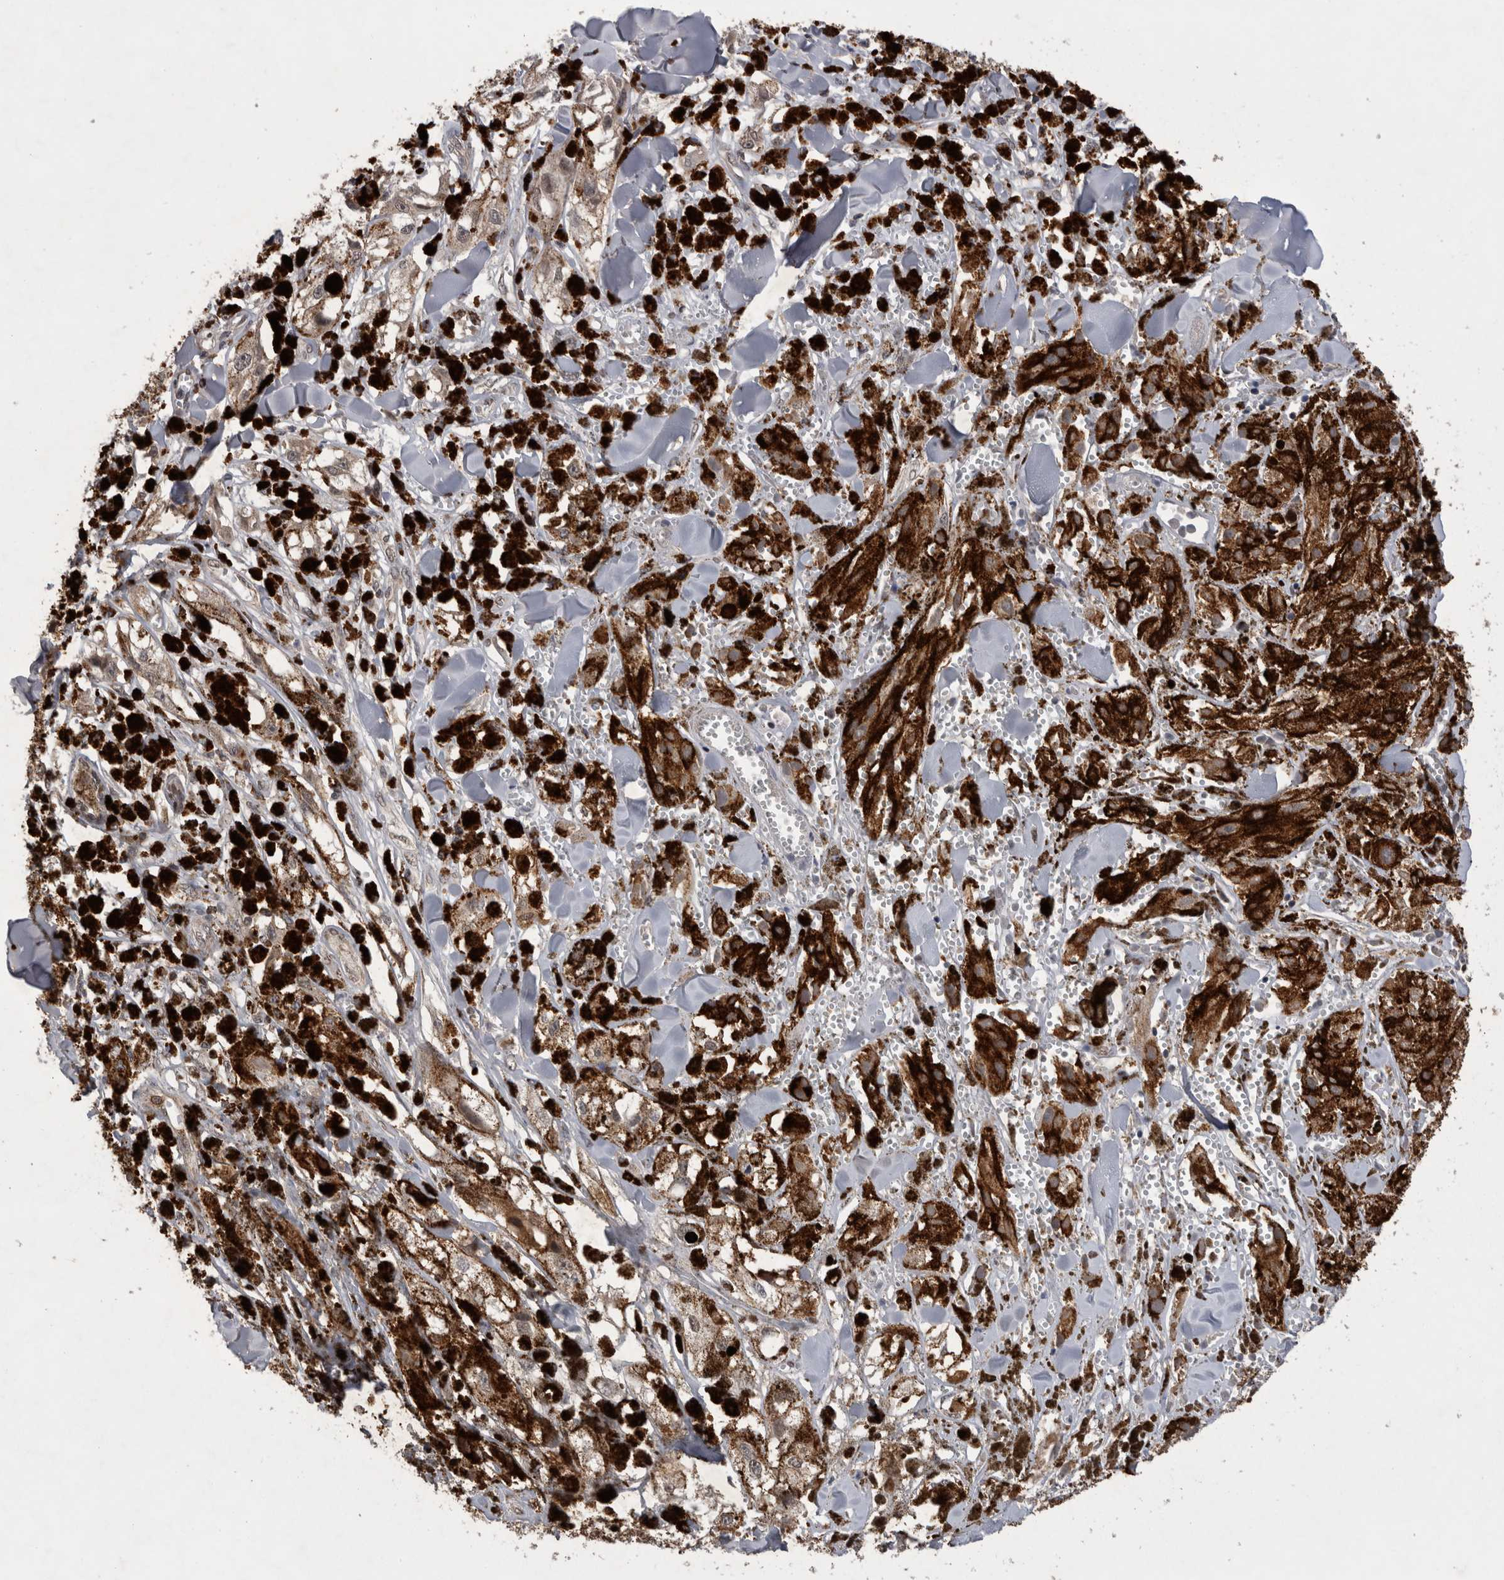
{"staining": {"intensity": "moderate", "quantity": ">75%", "location": "cytoplasmic/membranous"}, "tissue": "melanoma", "cell_type": "Tumor cells", "image_type": "cancer", "snomed": [{"axis": "morphology", "description": "Malignant melanoma, NOS"}, {"axis": "topography", "description": "Skin"}], "caption": "Malignant melanoma stained with a brown dye demonstrates moderate cytoplasmic/membranous positive positivity in about >75% of tumor cells.", "gene": "NFATC2", "patient": {"sex": "male", "age": 88}}